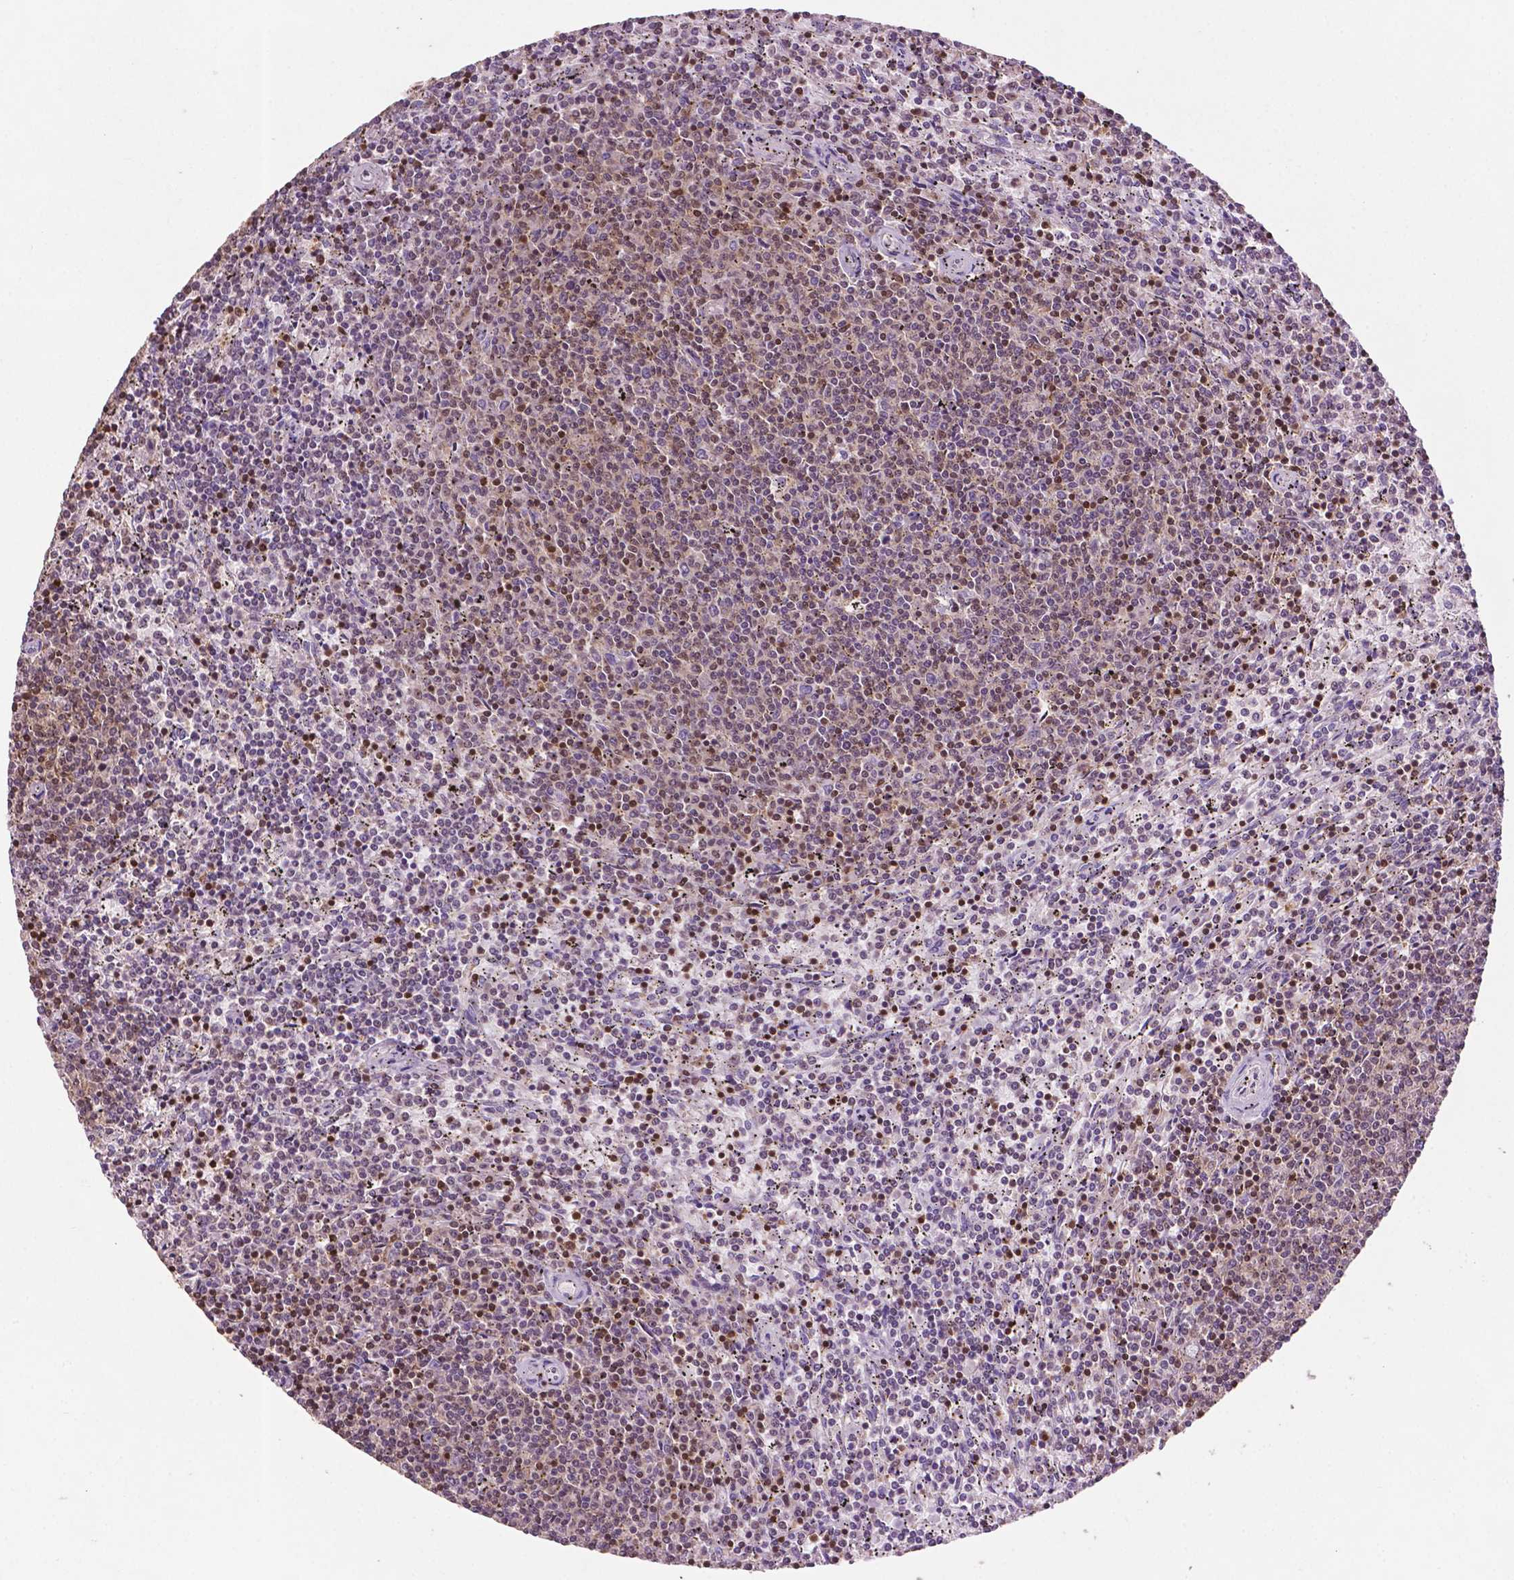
{"staining": {"intensity": "moderate", "quantity": "25%-75%", "location": "cytoplasmic/membranous,nuclear"}, "tissue": "lymphoma", "cell_type": "Tumor cells", "image_type": "cancer", "snomed": [{"axis": "morphology", "description": "Malignant lymphoma, non-Hodgkin's type, Low grade"}, {"axis": "topography", "description": "Spleen"}], "caption": "Protein staining by immunohistochemistry (IHC) exhibits moderate cytoplasmic/membranous and nuclear expression in about 25%-75% of tumor cells in malignant lymphoma, non-Hodgkin's type (low-grade).", "gene": "TBC1D10C", "patient": {"sex": "female", "age": 50}}